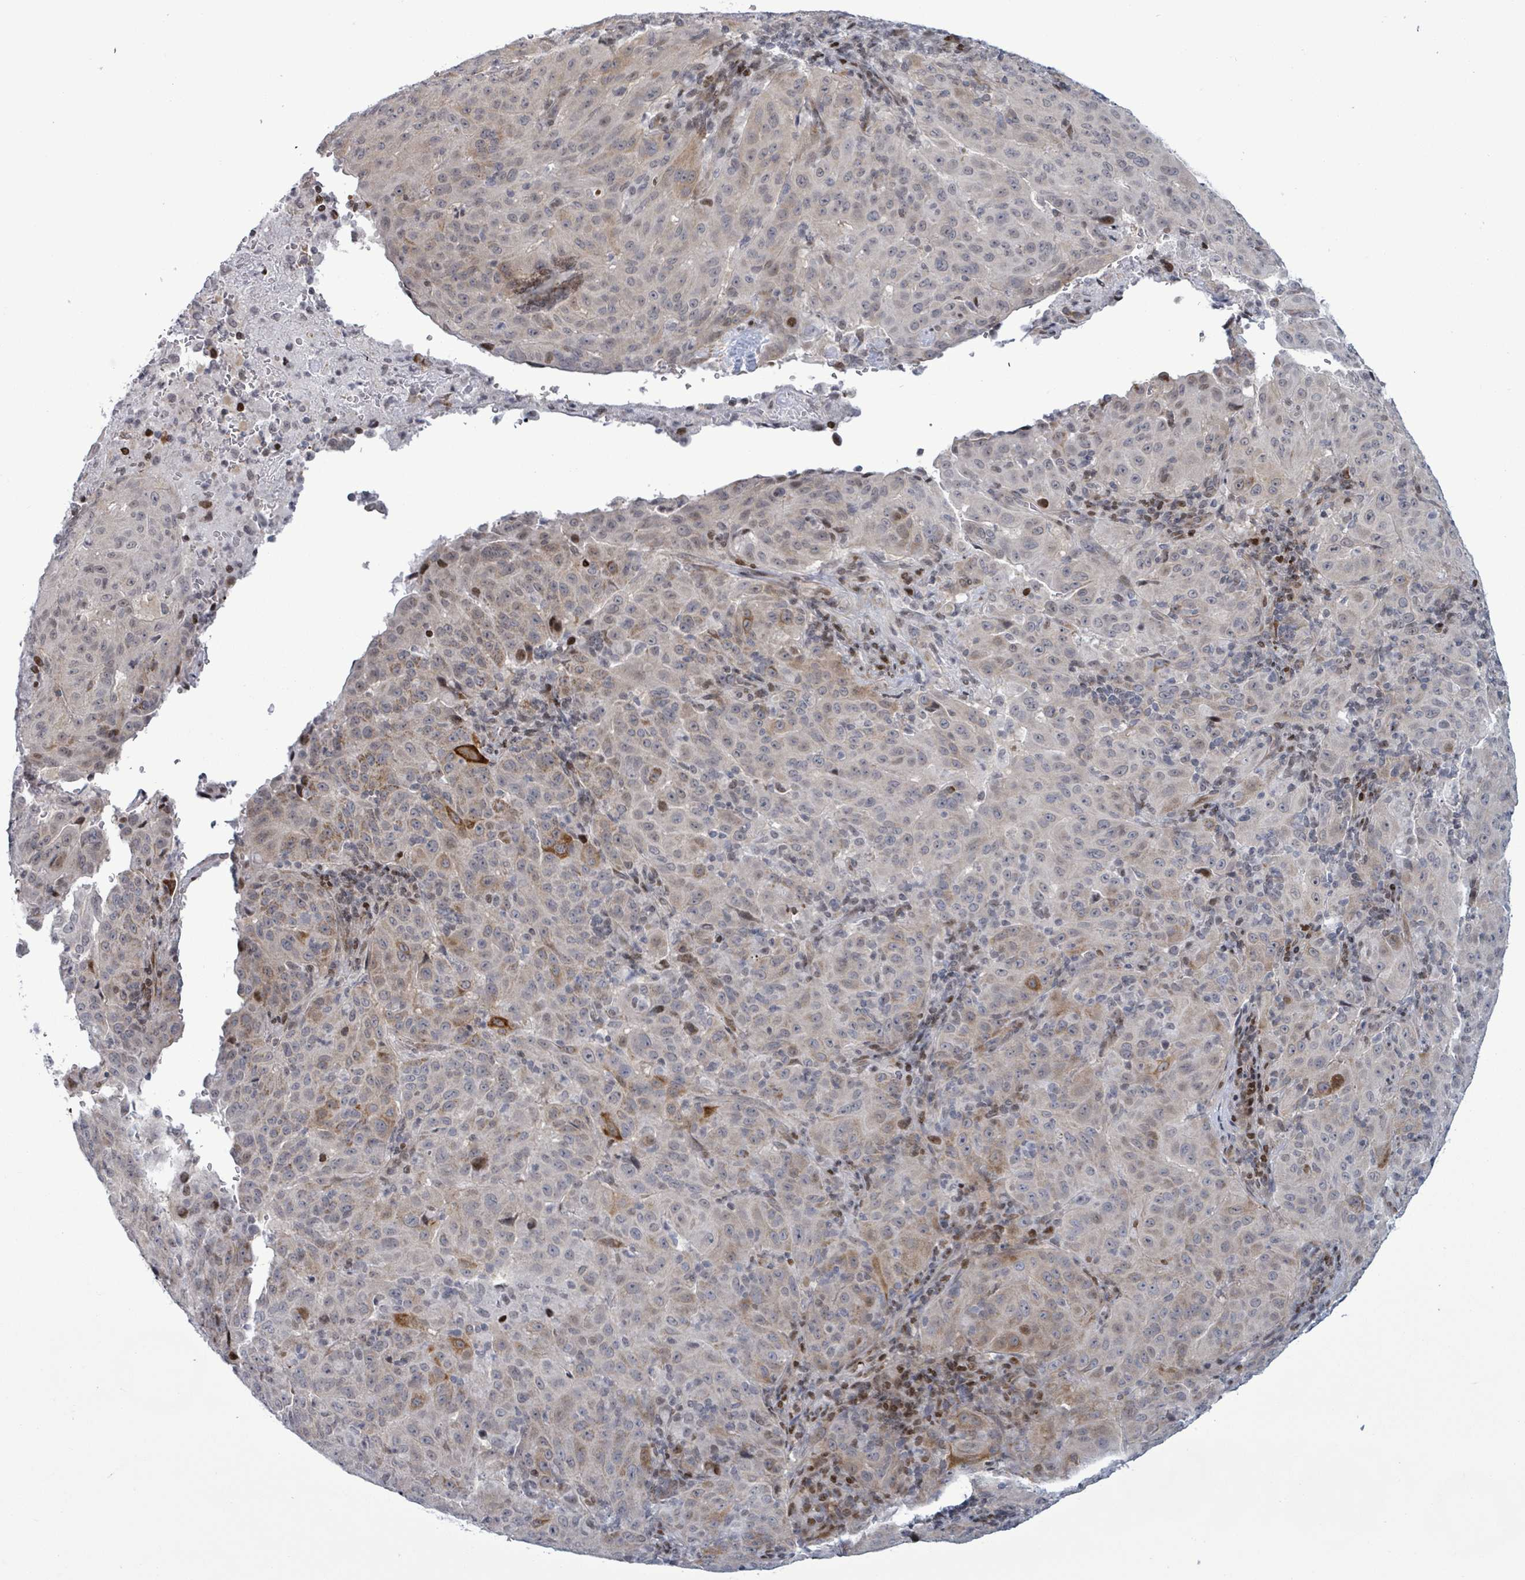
{"staining": {"intensity": "moderate", "quantity": "<25%", "location": "cytoplasmic/membranous"}, "tissue": "pancreatic cancer", "cell_type": "Tumor cells", "image_type": "cancer", "snomed": [{"axis": "morphology", "description": "Adenocarcinoma, NOS"}, {"axis": "topography", "description": "Pancreas"}], "caption": "An image of human adenocarcinoma (pancreatic) stained for a protein shows moderate cytoplasmic/membranous brown staining in tumor cells.", "gene": "FNDC4", "patient": {"sex": "male", "age": 63}}